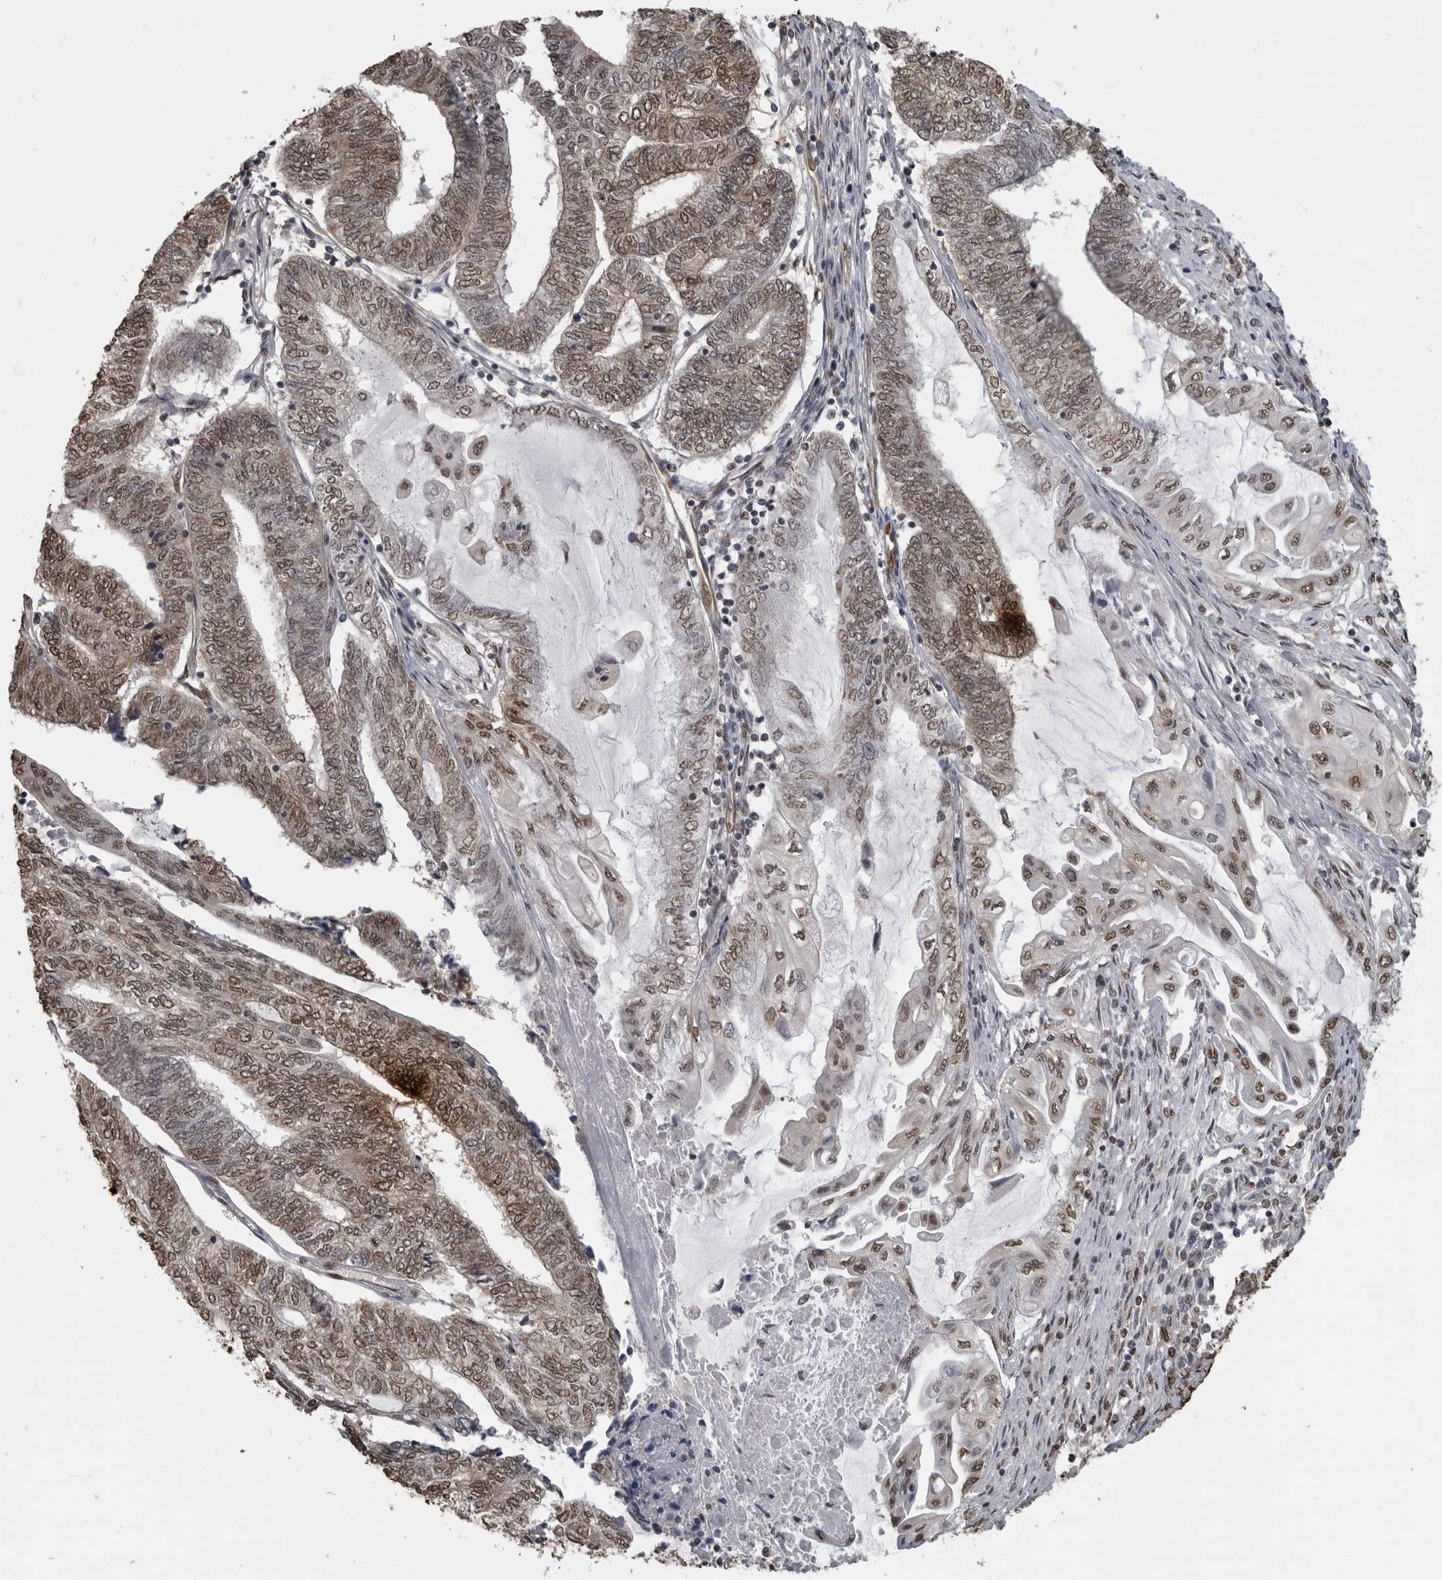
{"staining": {"intensity": "moderate", "quantity": ">75%", "location": "cytoplasmic/membranous,nuclear"}, "tissue": "endometrial cancer", "cell_type": "Tumor cells", "image_type": "cancer", "snomed": [{"axis": "morphology", "description": "Adenocarcinoma, NOS"}, {"axis": "topography", "description": "Uterus"}, {"axis": "topography", "description": "Endometrium"}], "caption": "A brown stain highlights moderate cytoplasmic/membranous and nuclear staining of a protein in human adenocarcinoma (endometrial) tumor cells.", "gene": "SMAD2", "patient": {"sex": "female", "age": 70}}